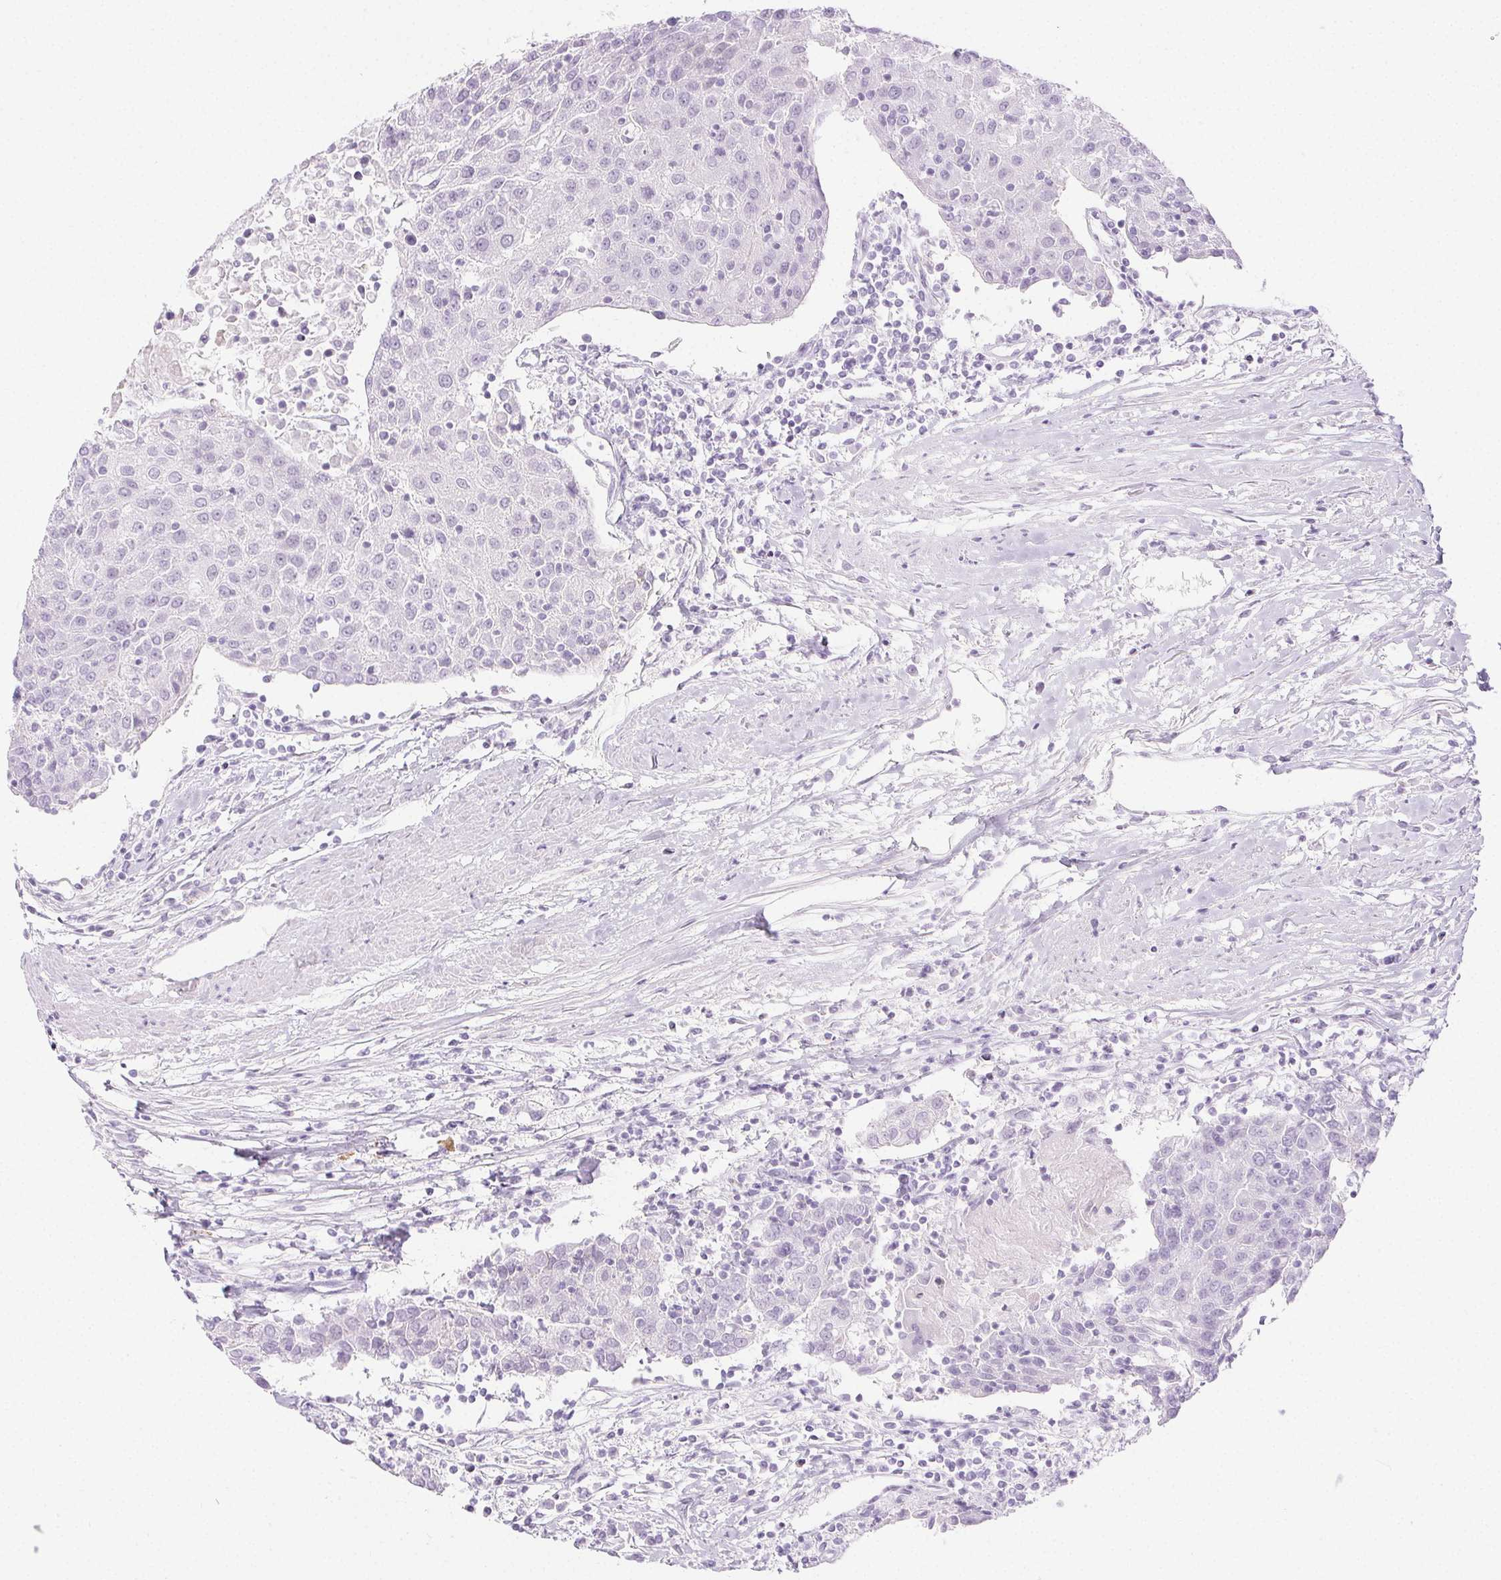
{"staining": {"intensity": "negative", "quantity": "none", "location": "none"}, "tissue": "urothelial cancer", "cell_type": "Tumor cells", "image_type": "cancer", "snomed": [{"axis": "morphology", "description": "Urothelial carcinoma, High grade"}, {"axis": "topography", "description": "Urinary bladder"}], "caption": "IHC histopathology image of human urothelial cancer stained for a protein (brown), which exhibits no positivity in tumor cells.", "gene": "PI3", "patient": {"sex": "female", "age": 85}}